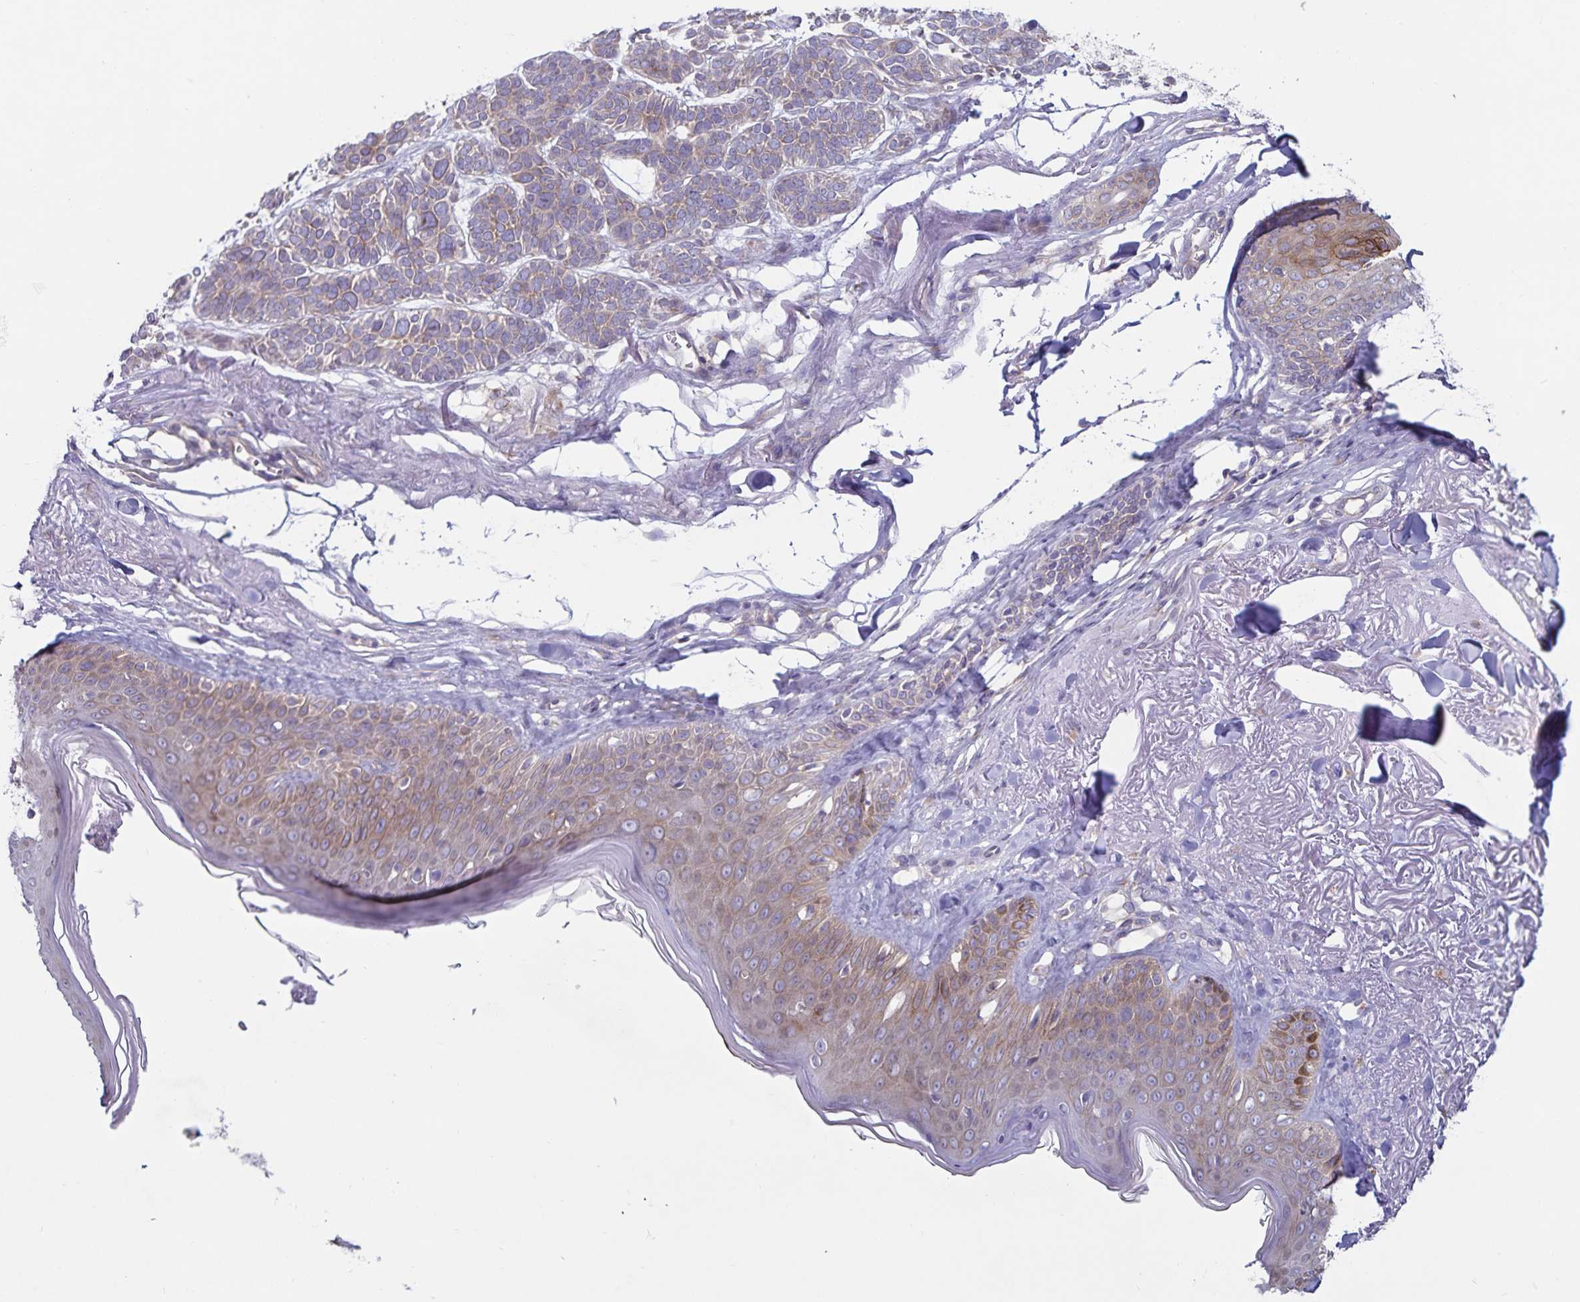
{"staining": {"intensity": "weak", "quantity": ">75%", "location": "cytoplasmic/membranous"}, "tissue": "skin cancer", "cell_type": "Tumor cells", "image_type": "cancer", "snomed": [{"axis": "morphology", "description": "Basal cell carcinoma"}, {"axis": "morphology", "description": "BCC, low aggressive"}, {"axis": "topography", "description": "Skin"}, {"axis": "topography", "description": "Skin of face"}], "caption": "IHC micrograph of neoplastic tissue: skin cancer (bcc,  low aggressive) stained using immunohistochemistry (IHC) shows low levels of weak protein expression localized specifically in the cytoplasmic/membranous of tumor cells, appearing as a cytoplasmic/membranous brown color.", "gene": "FAM120A", "patient": {"sex": "male", "age": 73}}